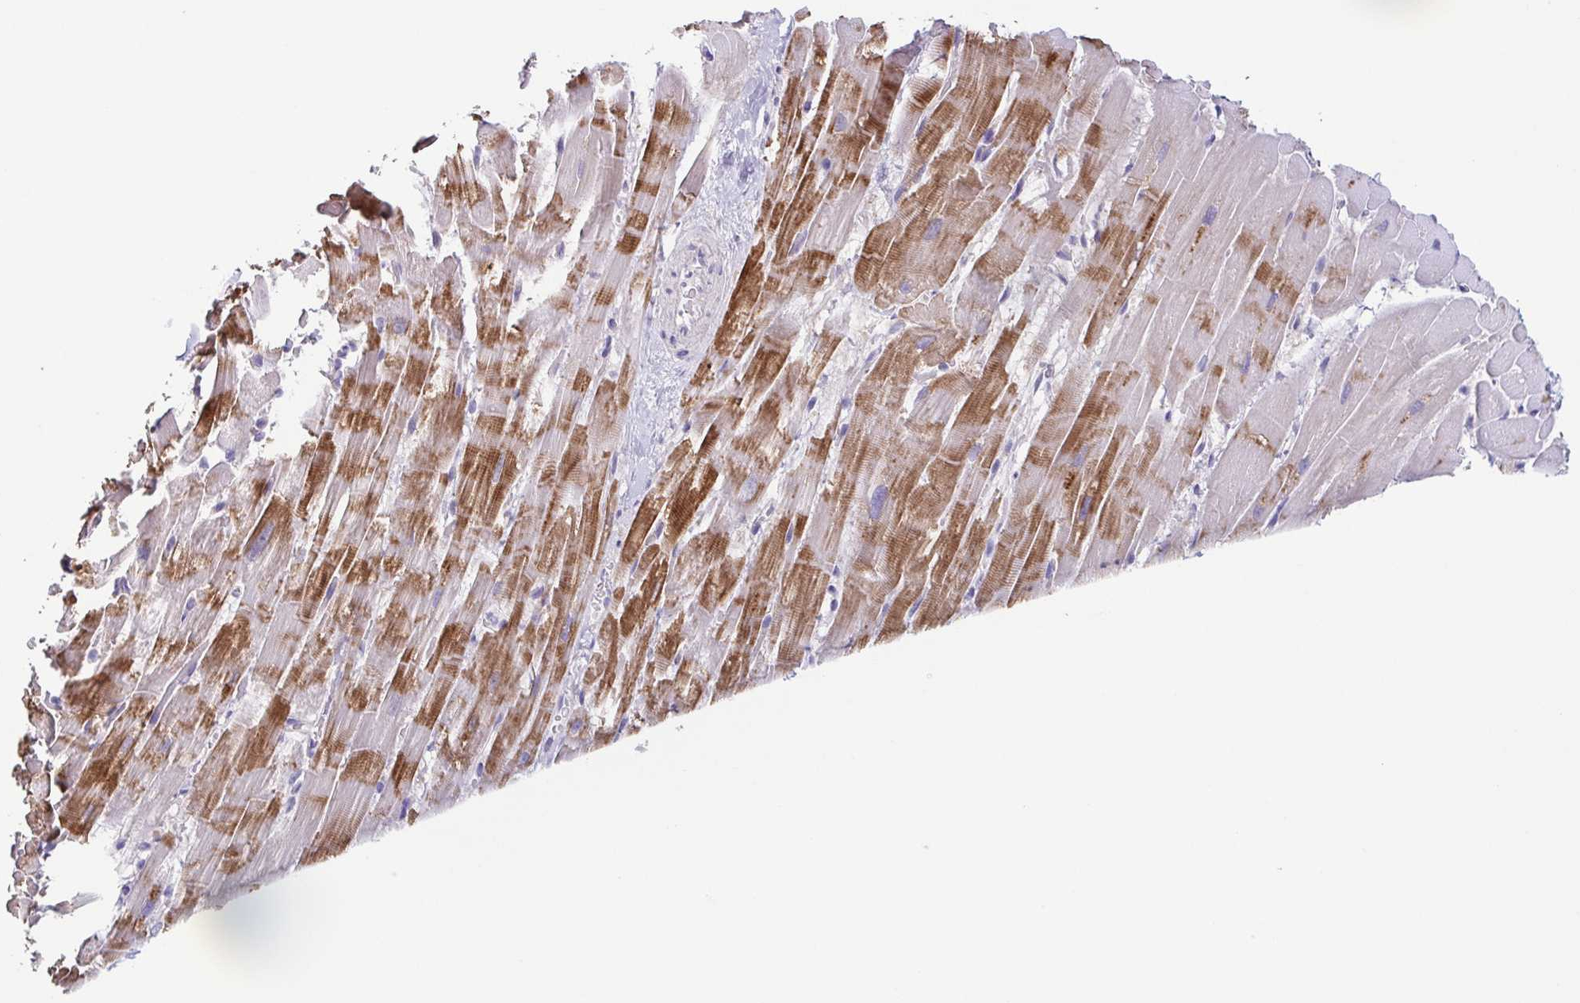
{"staining": {"intensity": "moderate", "quantity": "25%-75%", "location": "cytoplasmic/membranous"}, "tissue": "heart muscle", "cell_type": "Cardiomyocytes", "image_type": "normal", "snomed": [{"axis": "morphology", "description": "Normal tissue, NOS"}, {"axis": "topography", "description": "Heart"}], "caption": "Protein staining displays moderate cytoplasmic/membranous positivity in about 25%-75% of cardiomyocytes in benign heart muscle.", "gene": "UBE2Q1", "patient": {"sex": "male", "age": 37}}